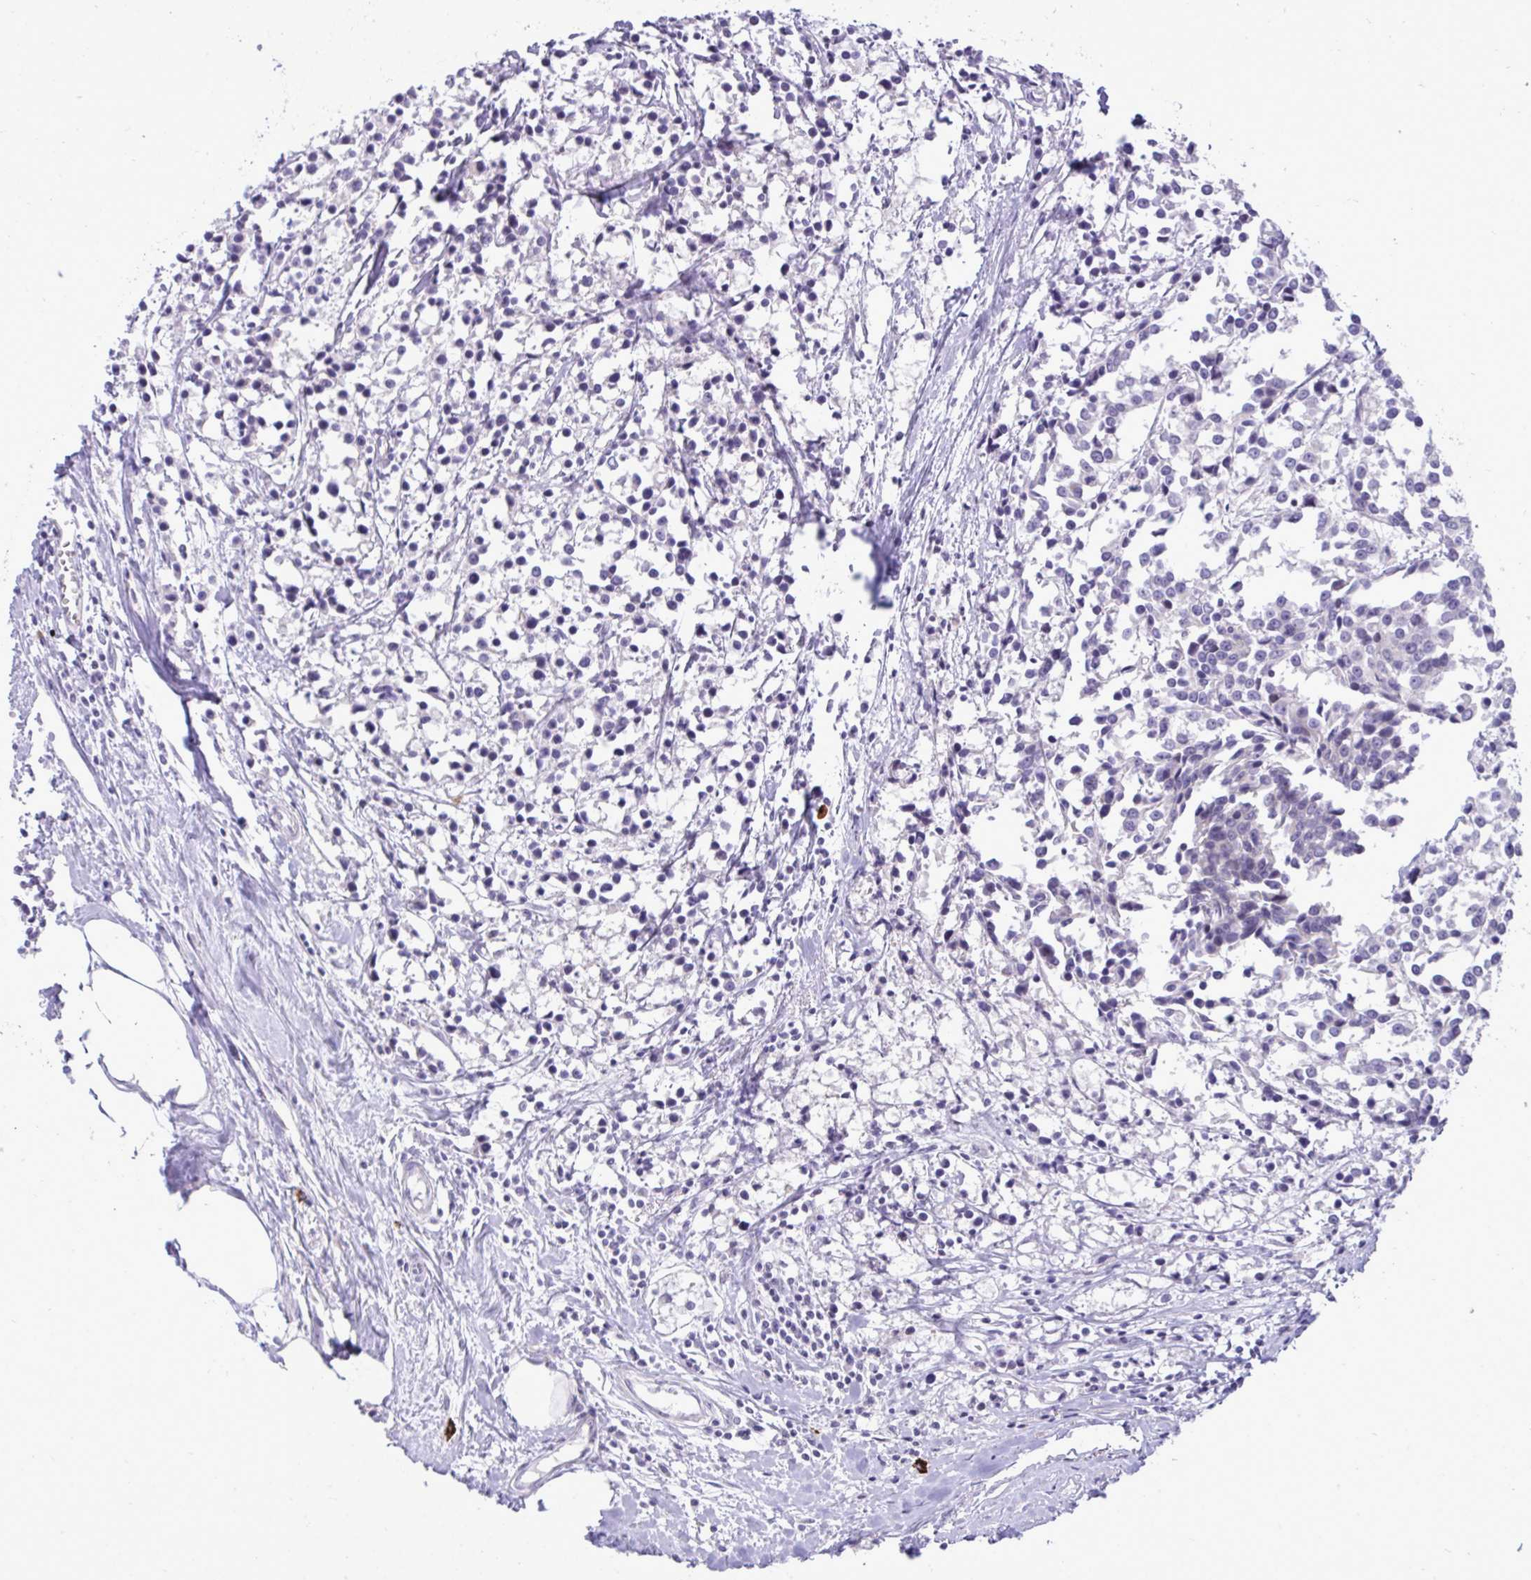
{"staining": {"intensity": "negative", "quantity": "none", "location": "none"}, "tissue": "breast cancer", "cell_type": "Tumor cells", "image_type": "cancer", "snomed": [{"axis": "morphology", "description": "Duct carcinoma"}, {"axis": "topography", "description": "Breast"}], "caption": "IHC micrograph of neoplastic tissue: human invasive ductal carcinoma (breast) stained with DAB reveals no significant protein staining in tumor cells.", "gene": "SPAG1", "patient": {"sex": "female", "age": 80}}